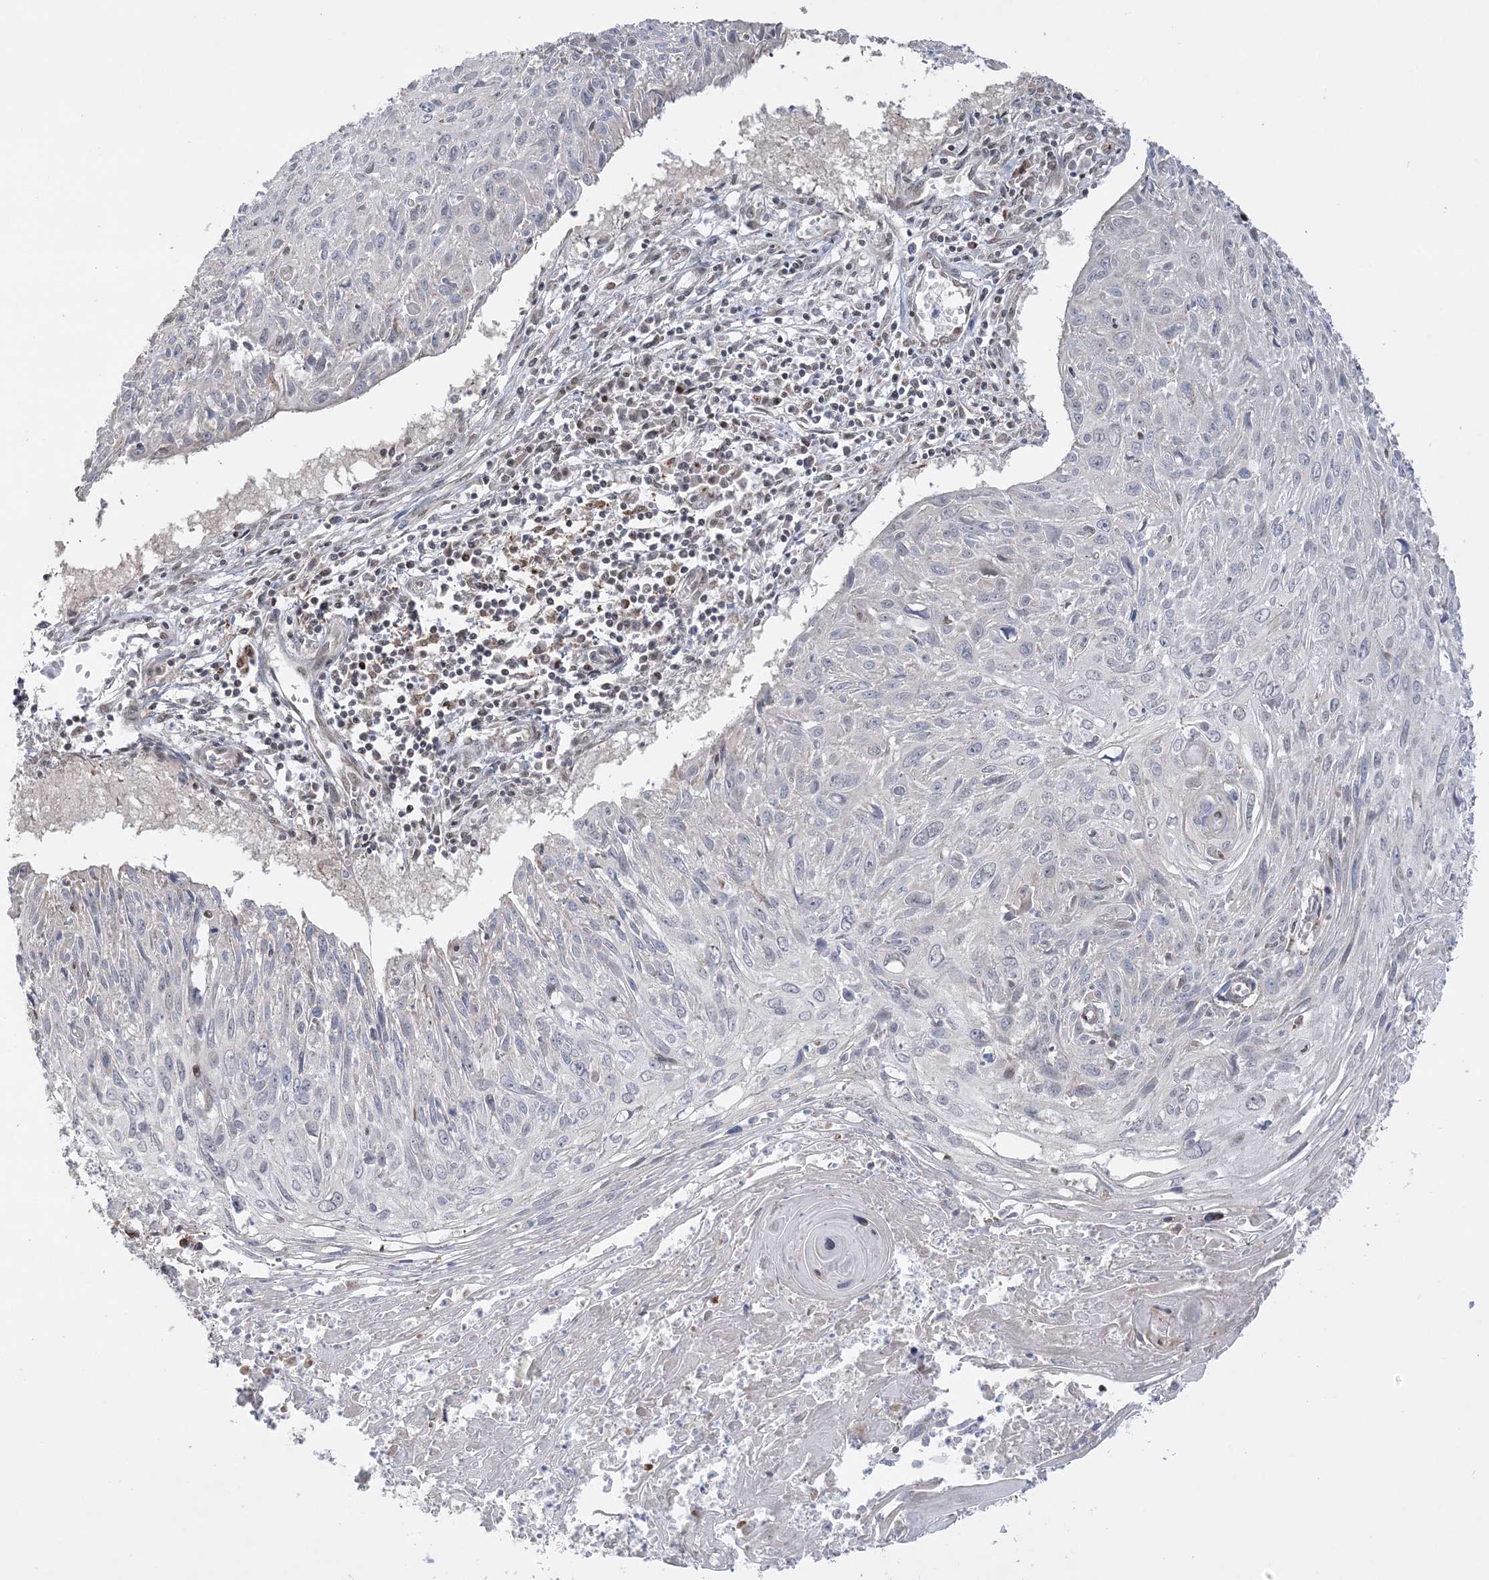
{"staining": {"intensity": "negative", "quantity": "none", "location": "none"}, "tissue": "cervical cancer", "cell_type": "Tumor cells", "image_type": "cancer", "snomed": [{"axis": "morphology", "description": "Squamous cell carcinoma, NOS"}, {"axis": "topography", "description": "Cervix"}], "caption": "Photomicrograph shows no significant protein positivity in tumor cells of squamous cell carcinoma (cervical).", "gene": "GRSF1", "patient": {"sex": "female", "age": 51}}